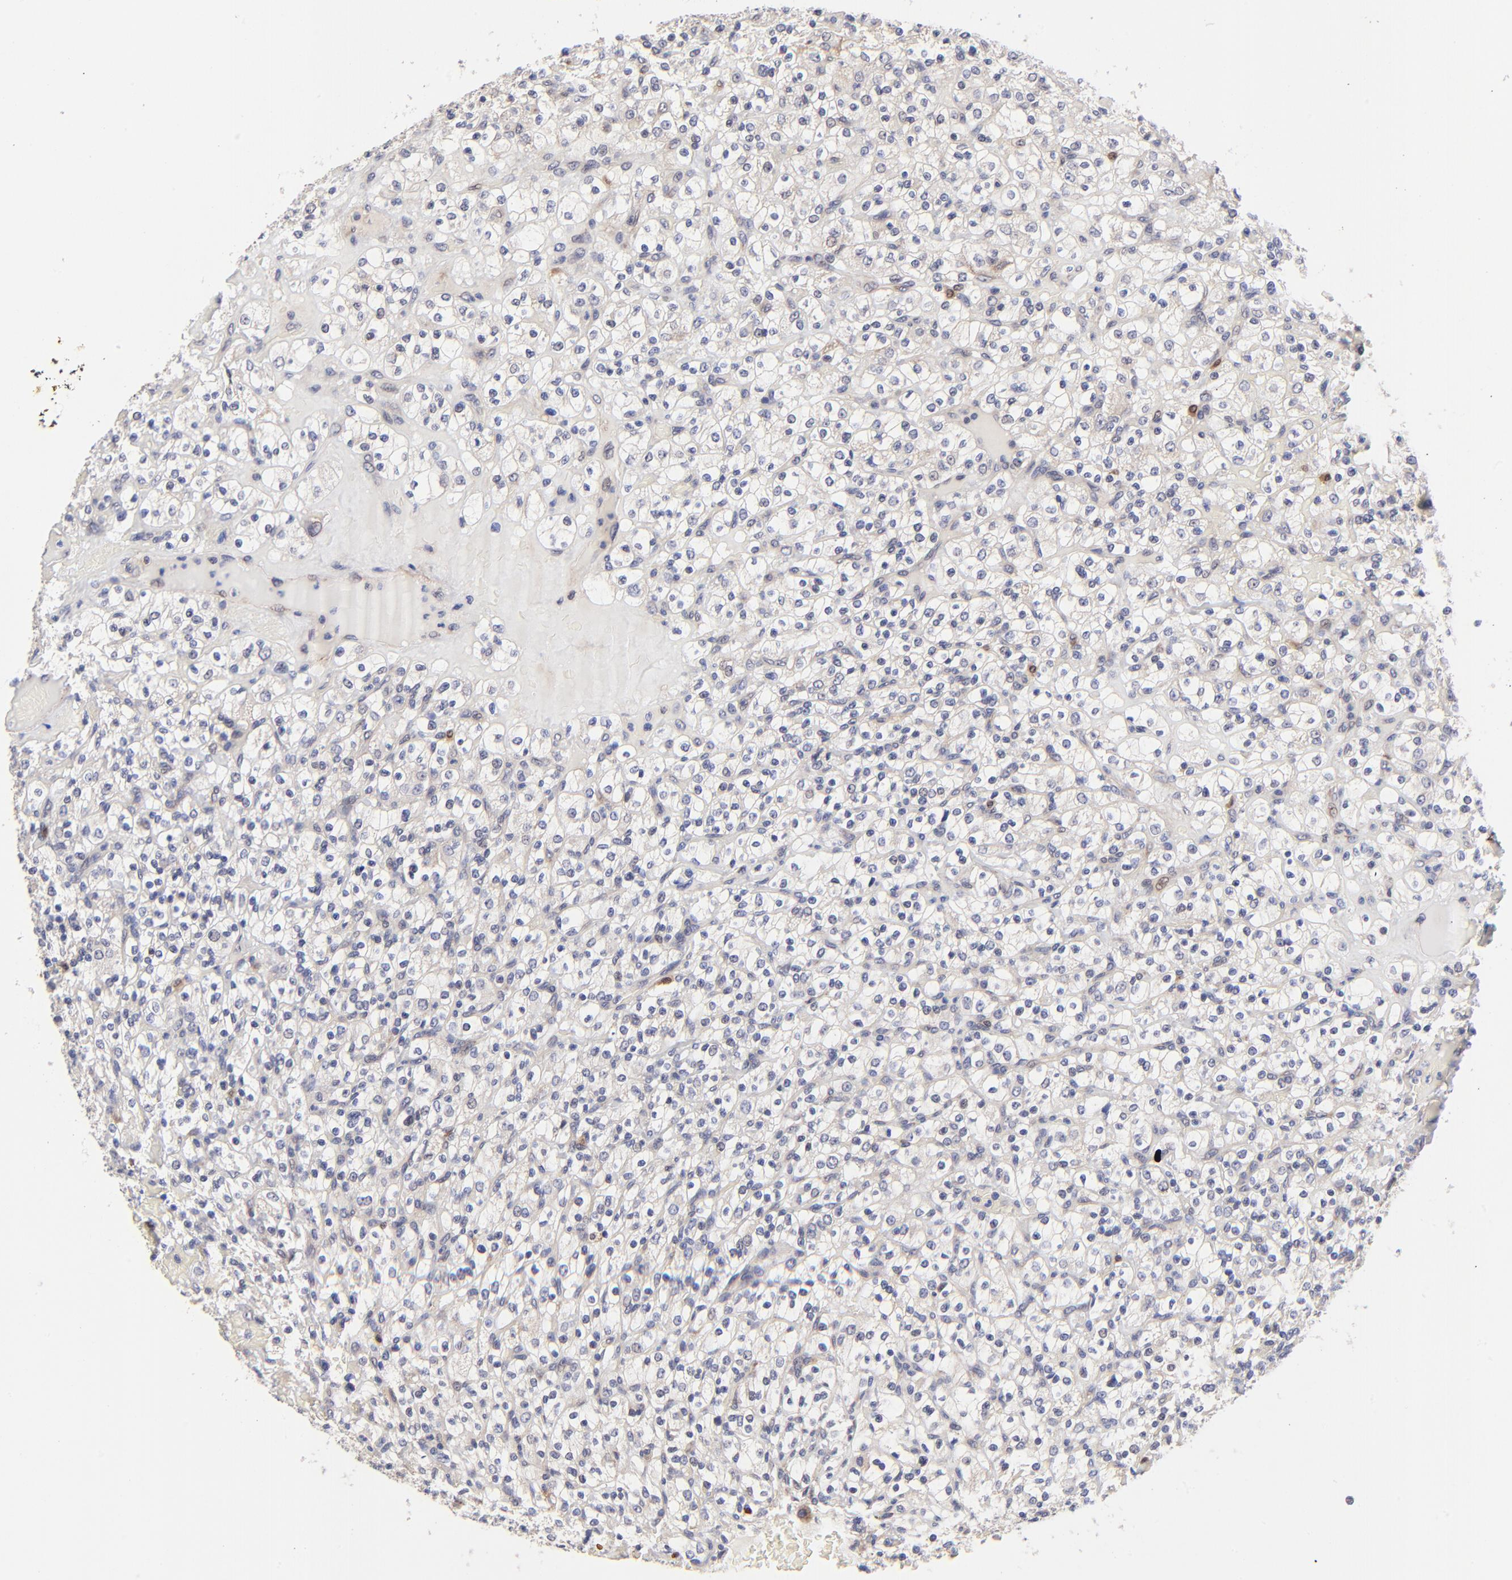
{"staining": {"intensity": "weak", "quantity": "<25%", "location": "cytoplasmic/membranous"}, "tissue": "renal cancer", "cell_type": "Tumor cells", "image_type": "cancer", "snomed": [{"axis": "morphology", "description": "Normal tissue, NOS"}, {"axis": "morphology", "description": "Adenocarcinoma, NOS"}, {"axis": "topography", "description": "Kidney"}], "caption": "The histopathology image demonstrates no staining of tumor cells in renal cancer (adenocarcinoma).", "gene": "FBXL12", "patient": {"sex": "female", "age": 72}}